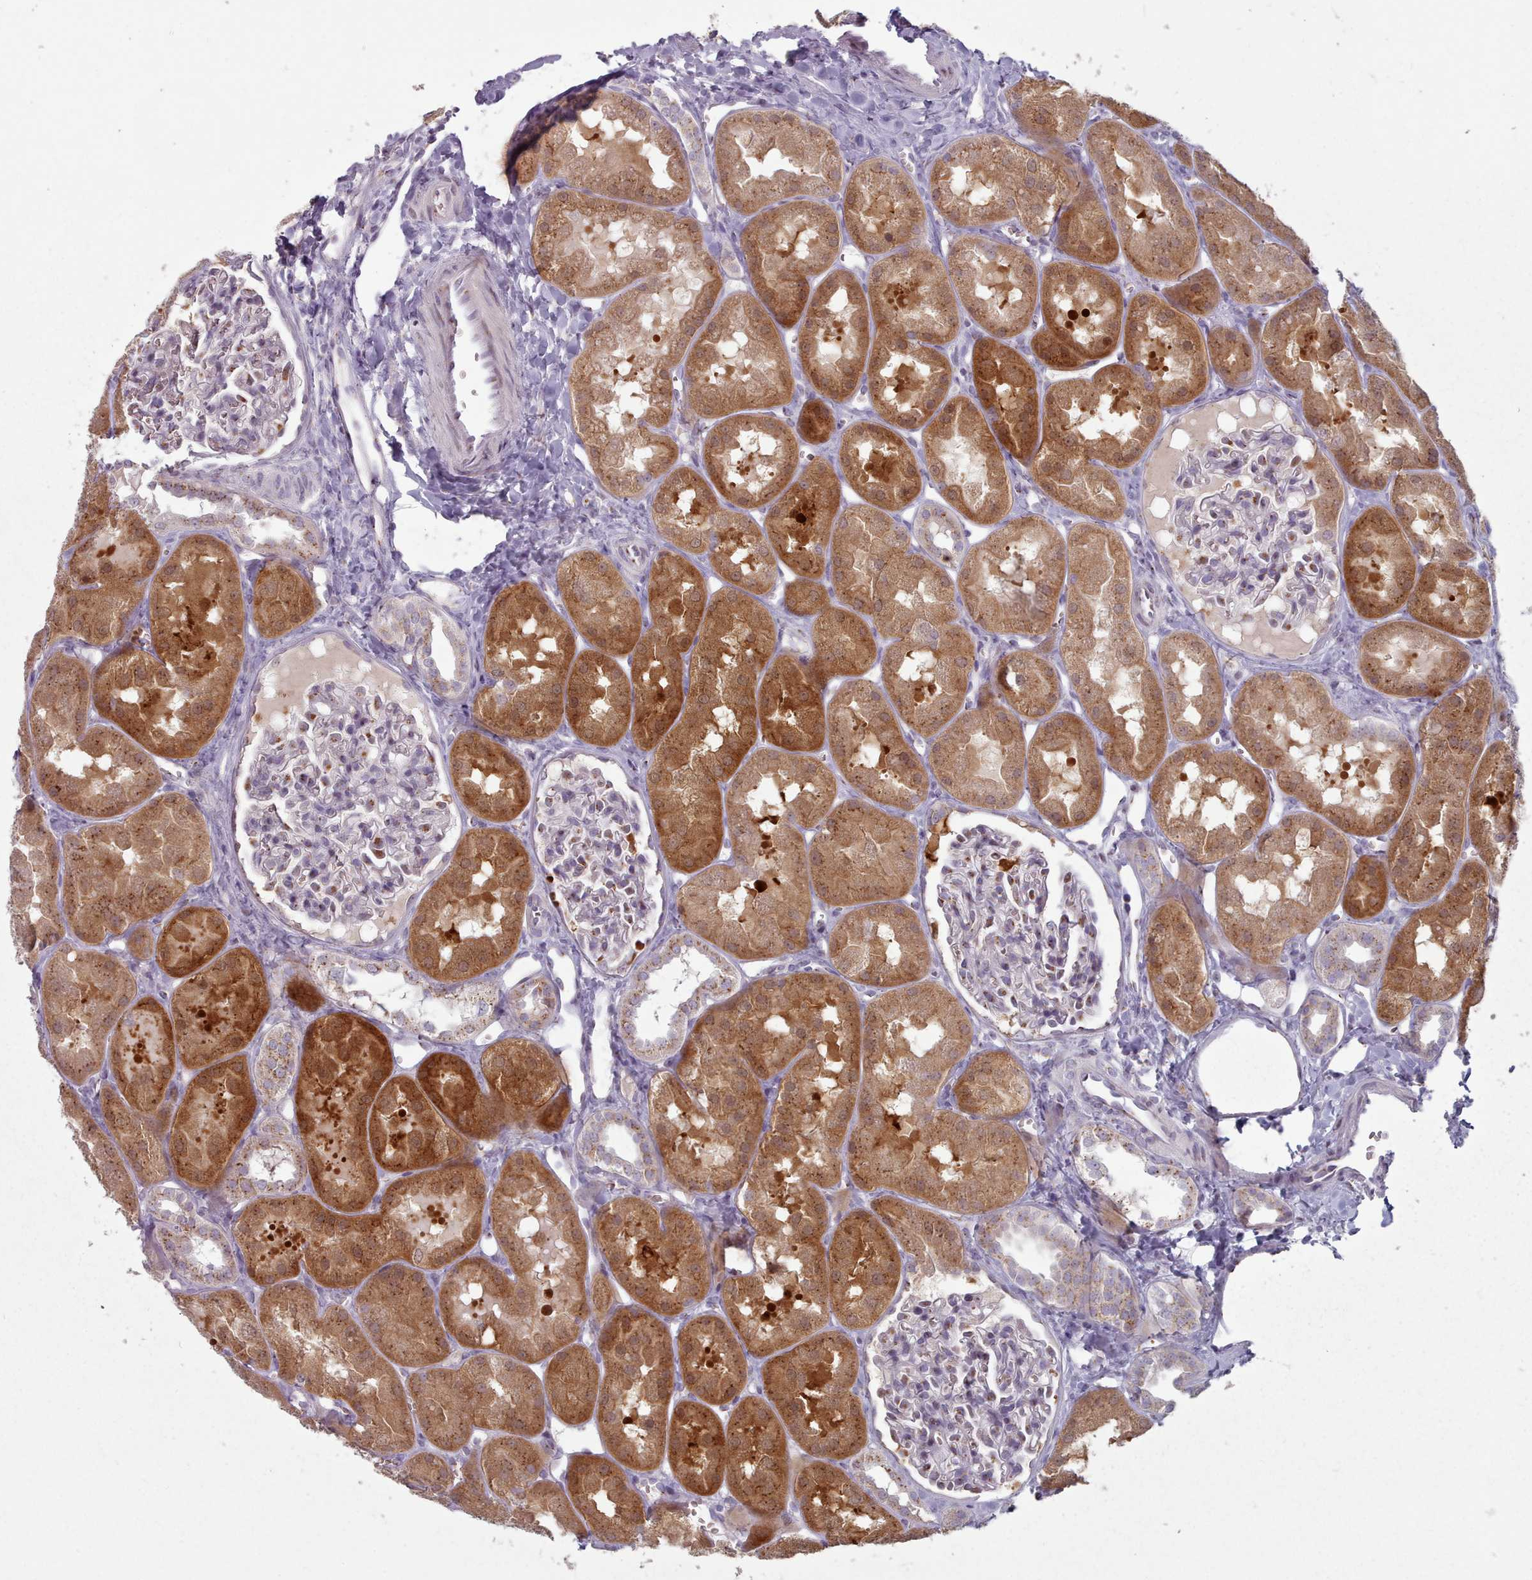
{"staining": {"intensity": "weak", "quantity": "<25%", "location": "cytoplasmic/membranous"}, "tissue": "kidney", "cell_type": "Cells in glomeruli", "image_type": "normal", "snomed": [{"axis": "morphology", "description": "Normal tissue, NOS"}, {"axis": "topography", "description": "Kidney"}, {"axis": "topography", "description": "Urinary bladder"}], "caption": "IHC of benign kidney shows no staining in cells in glomeruli. The staining is performed using DAB (3,3'-diaminobenzidine) brown chromogen with nuclei counter-stained in using hematoxylin.", "gene": "MAN1B1", "patient": {"sex": "male", "age": 16}}